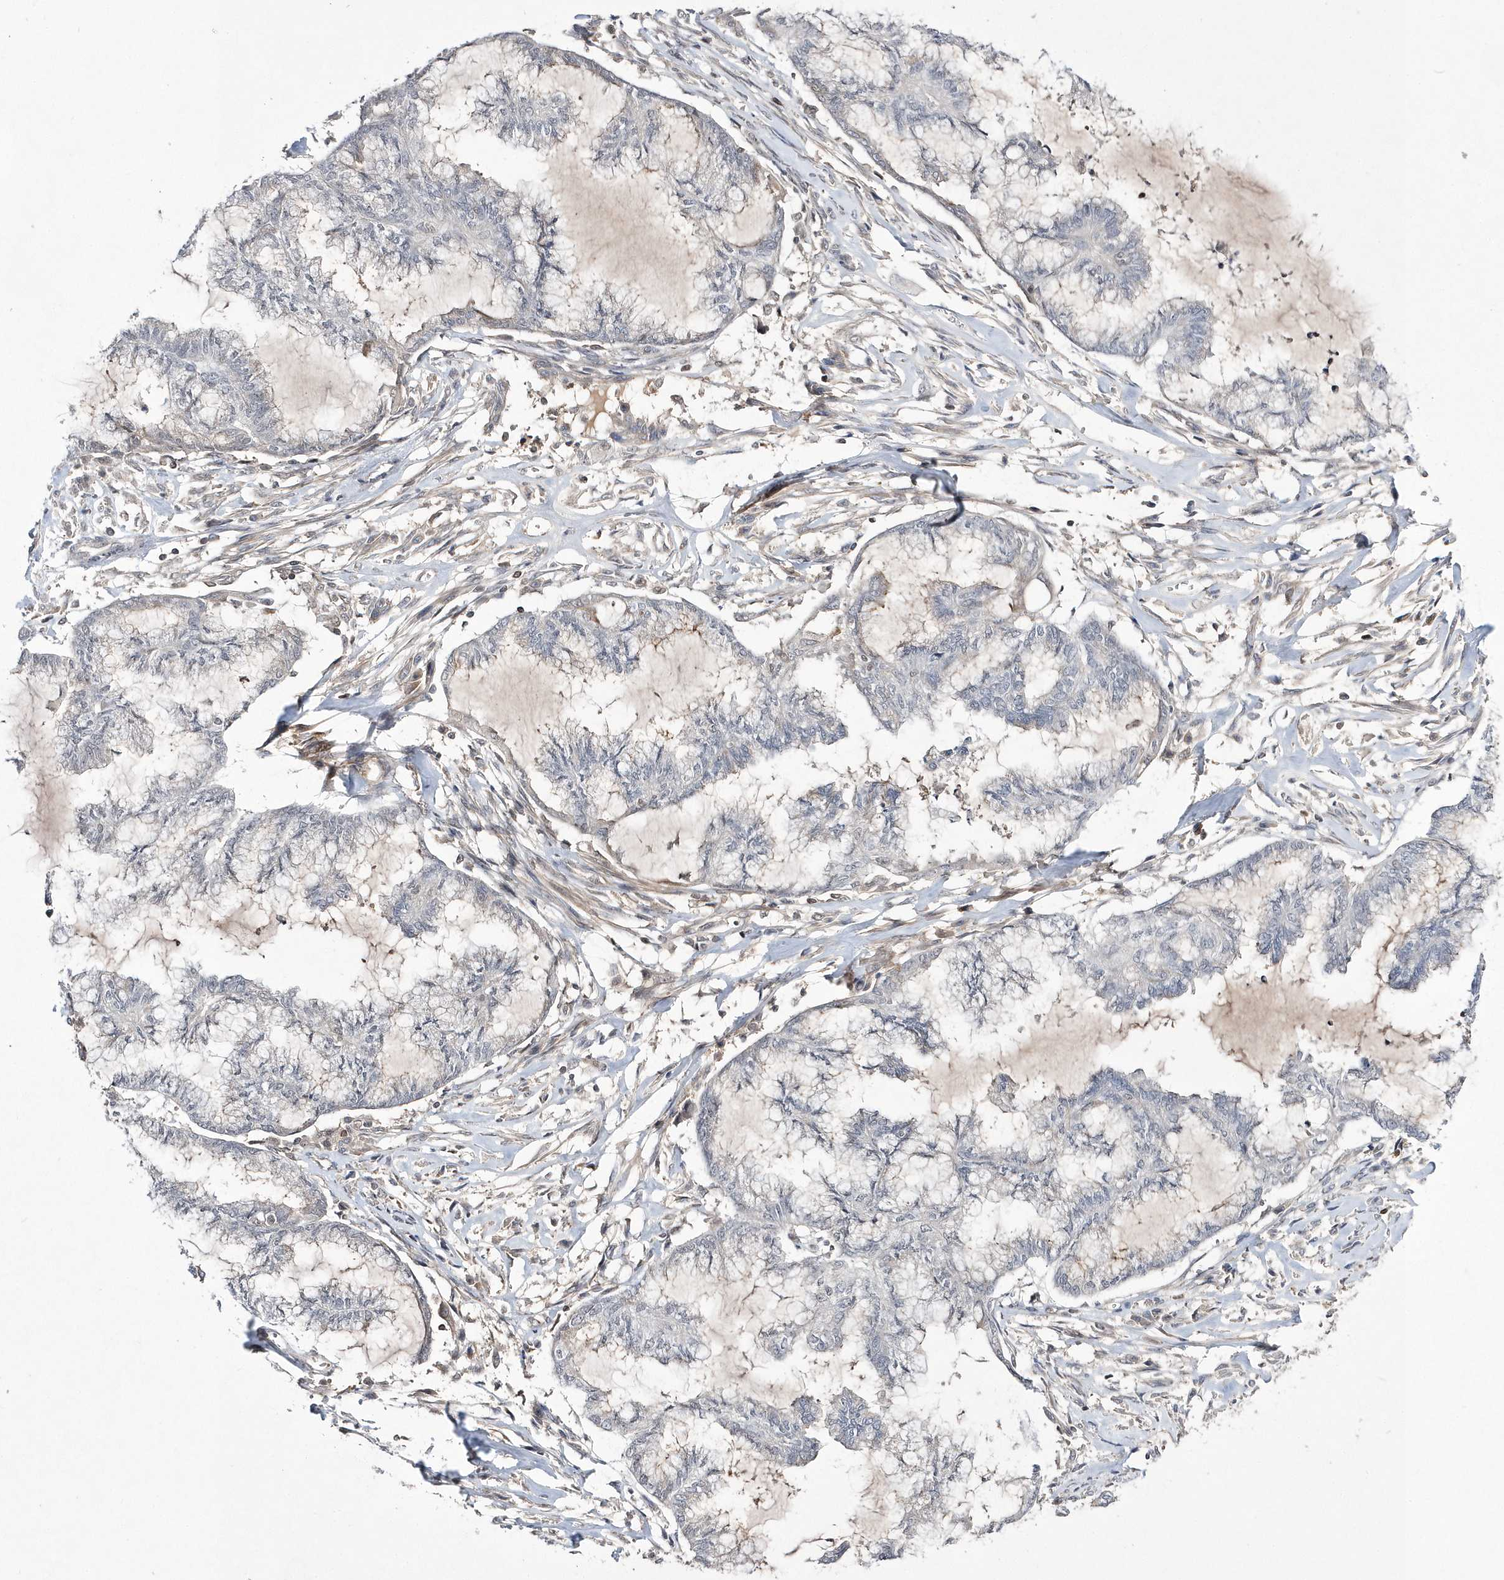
{"staining": {"intensity": "negative", "quantity": "none", "location": "none"}, "tissue": "endometrial cancer", "cell_type": "Tumor cells", "image_type": "cancer", "snomed": [{"axis": "morphology", "description": "Adenocarcinoma, NOS"}, {"axis": "topography", "description": "Endometrium"}], "caption": "Tumor cells are negative for protein expression in human endometrial cancer (adenocarcinoma).", "gene": "TMEM132B", "patient": {"sex": "female", "age": 86}}